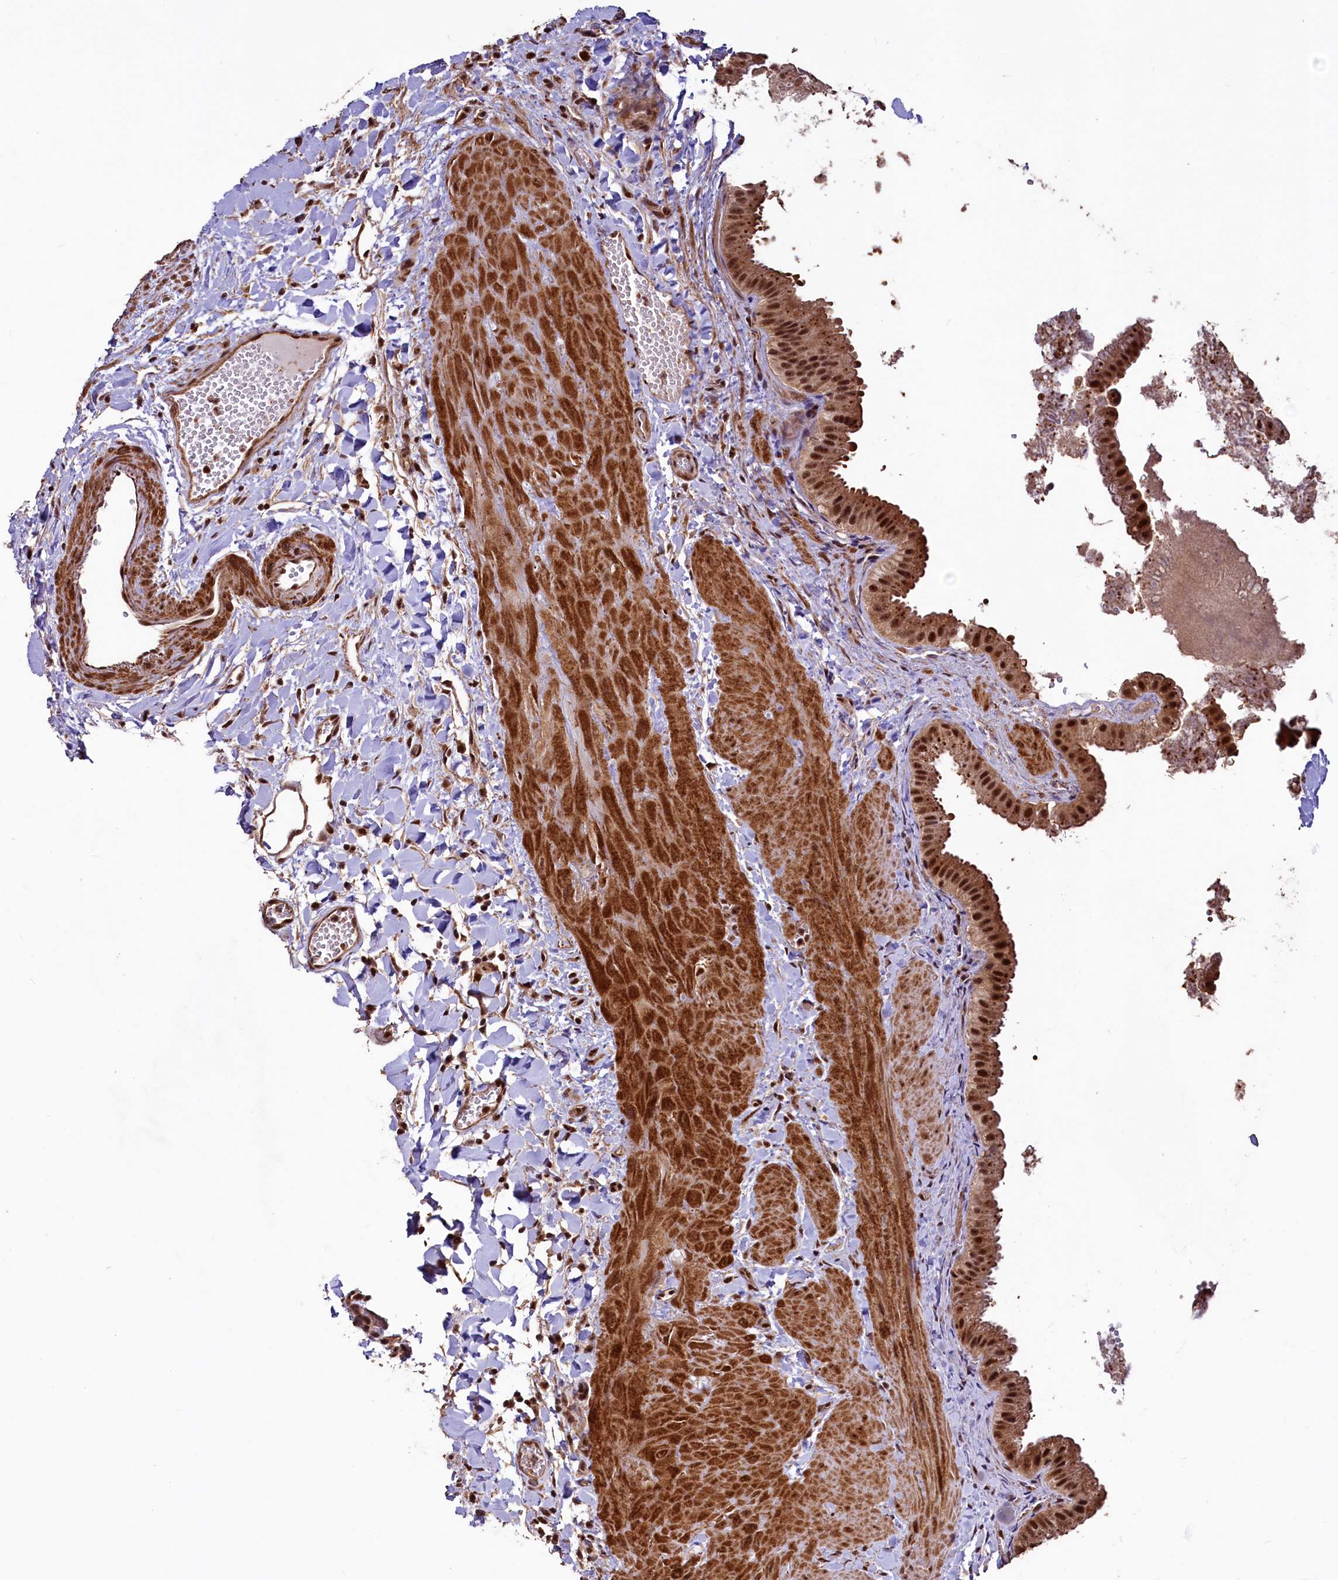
{"staining": {"intensity": "strong", "quantity": ">75%", "location": "cytoplasmic/membranous,nuclear"}, "tissue": "gallbladder", "cell_type": "Glandular cells", "image_type": "normal", "snomed": [{"axis": "morphology", "description": "Normal tissue, NOS"}, {"axis": "topography", "description": "Gallbladder"}], "caption": "Benign gallbladder reveals strong cytoplasmic/membranous,nuclear staining in about >75% of glandular cells.", "gene": "SFSWAP", "patient": {"sex": "male", "age": 55}}